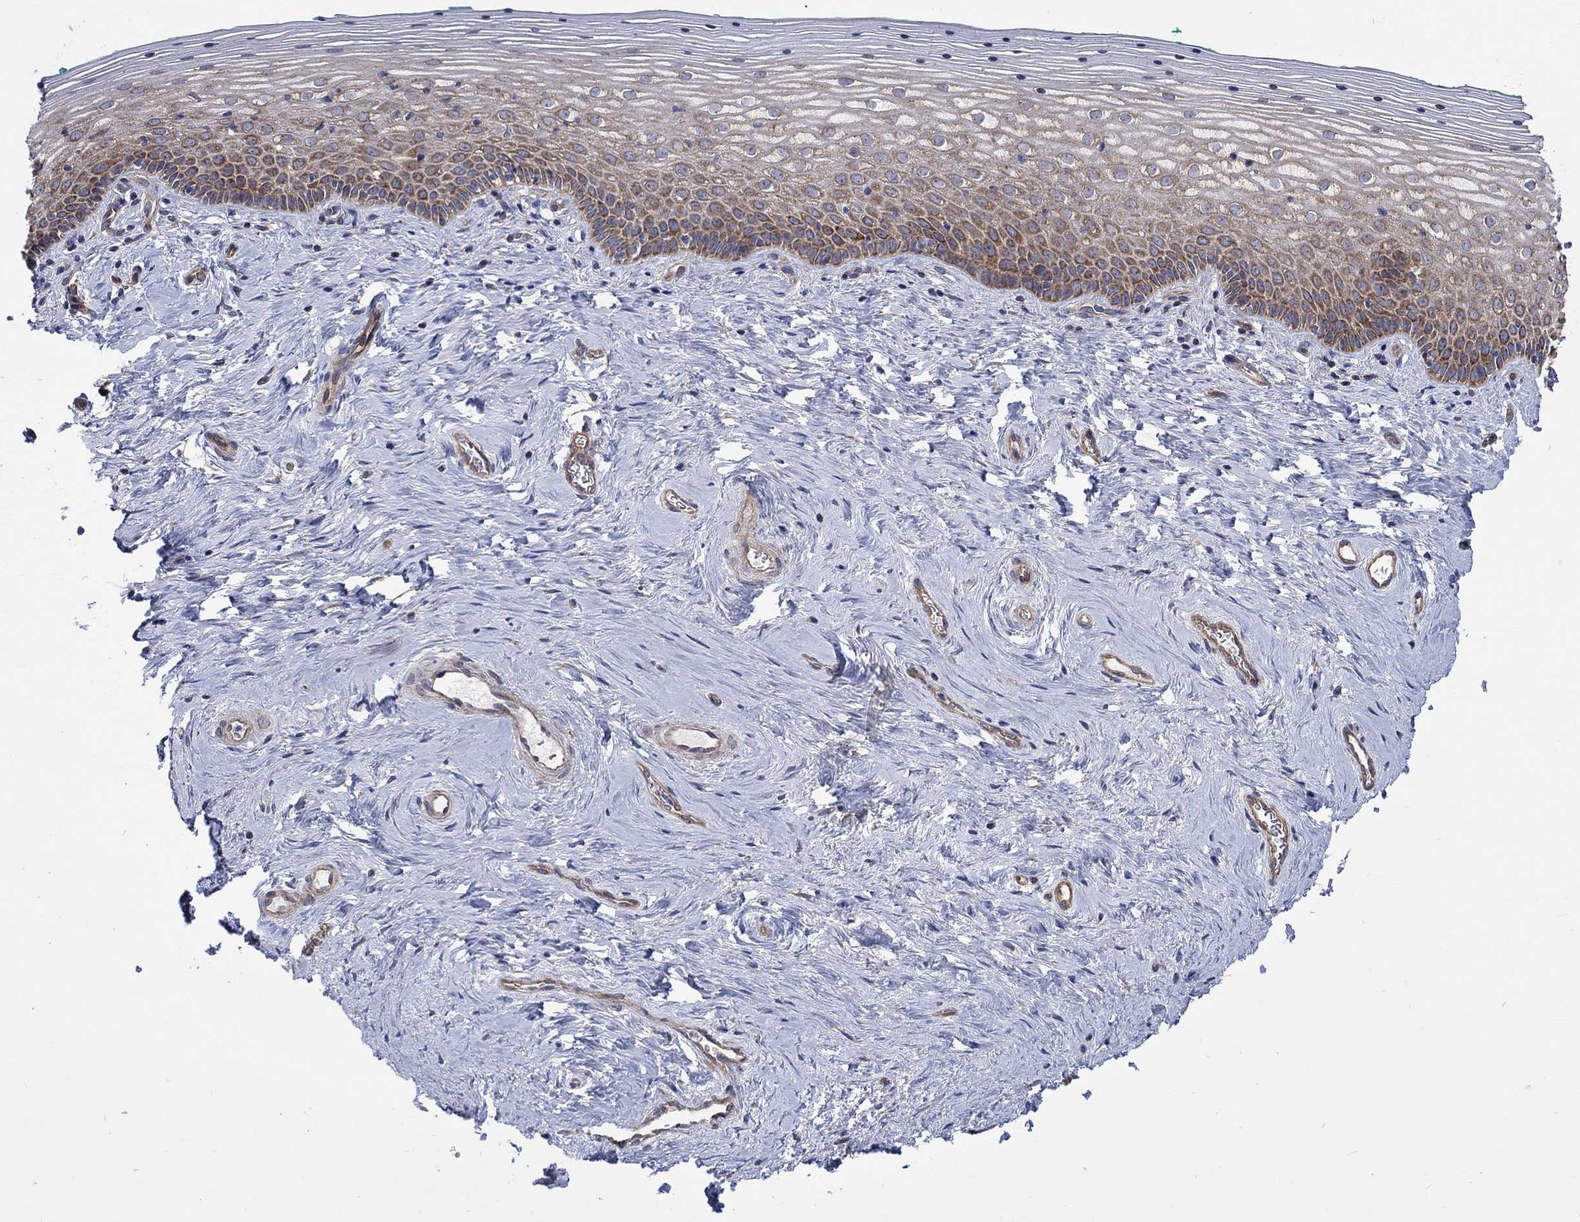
{"staining": {"intensity": "weak", "quantity": "25%-75%", "location": "cytoplasmic/membranous"}, "tissue": "vagina", "cell_type": "Squamous epithelial cells", "image_type": "normal", "snomed": [{"axis": "morphology", "description": "Normal tissue, NOS"}, {"axis": "topography", "description": "Vagina"}], "caption": "Immunohistochemistry of unremarkable human vagina shows low levels of weak cytoplasmic/membranous expression in approximately 25%-75% of squamous epithelial cells. Using DAB (3,3'-diaminobenzidine) (brown) and hematoxylin (blue) stains, captured at high magnification using brightfield microscopy.", "gene": "RPLP0", "patient": {"sex": "female", "age": 45}}